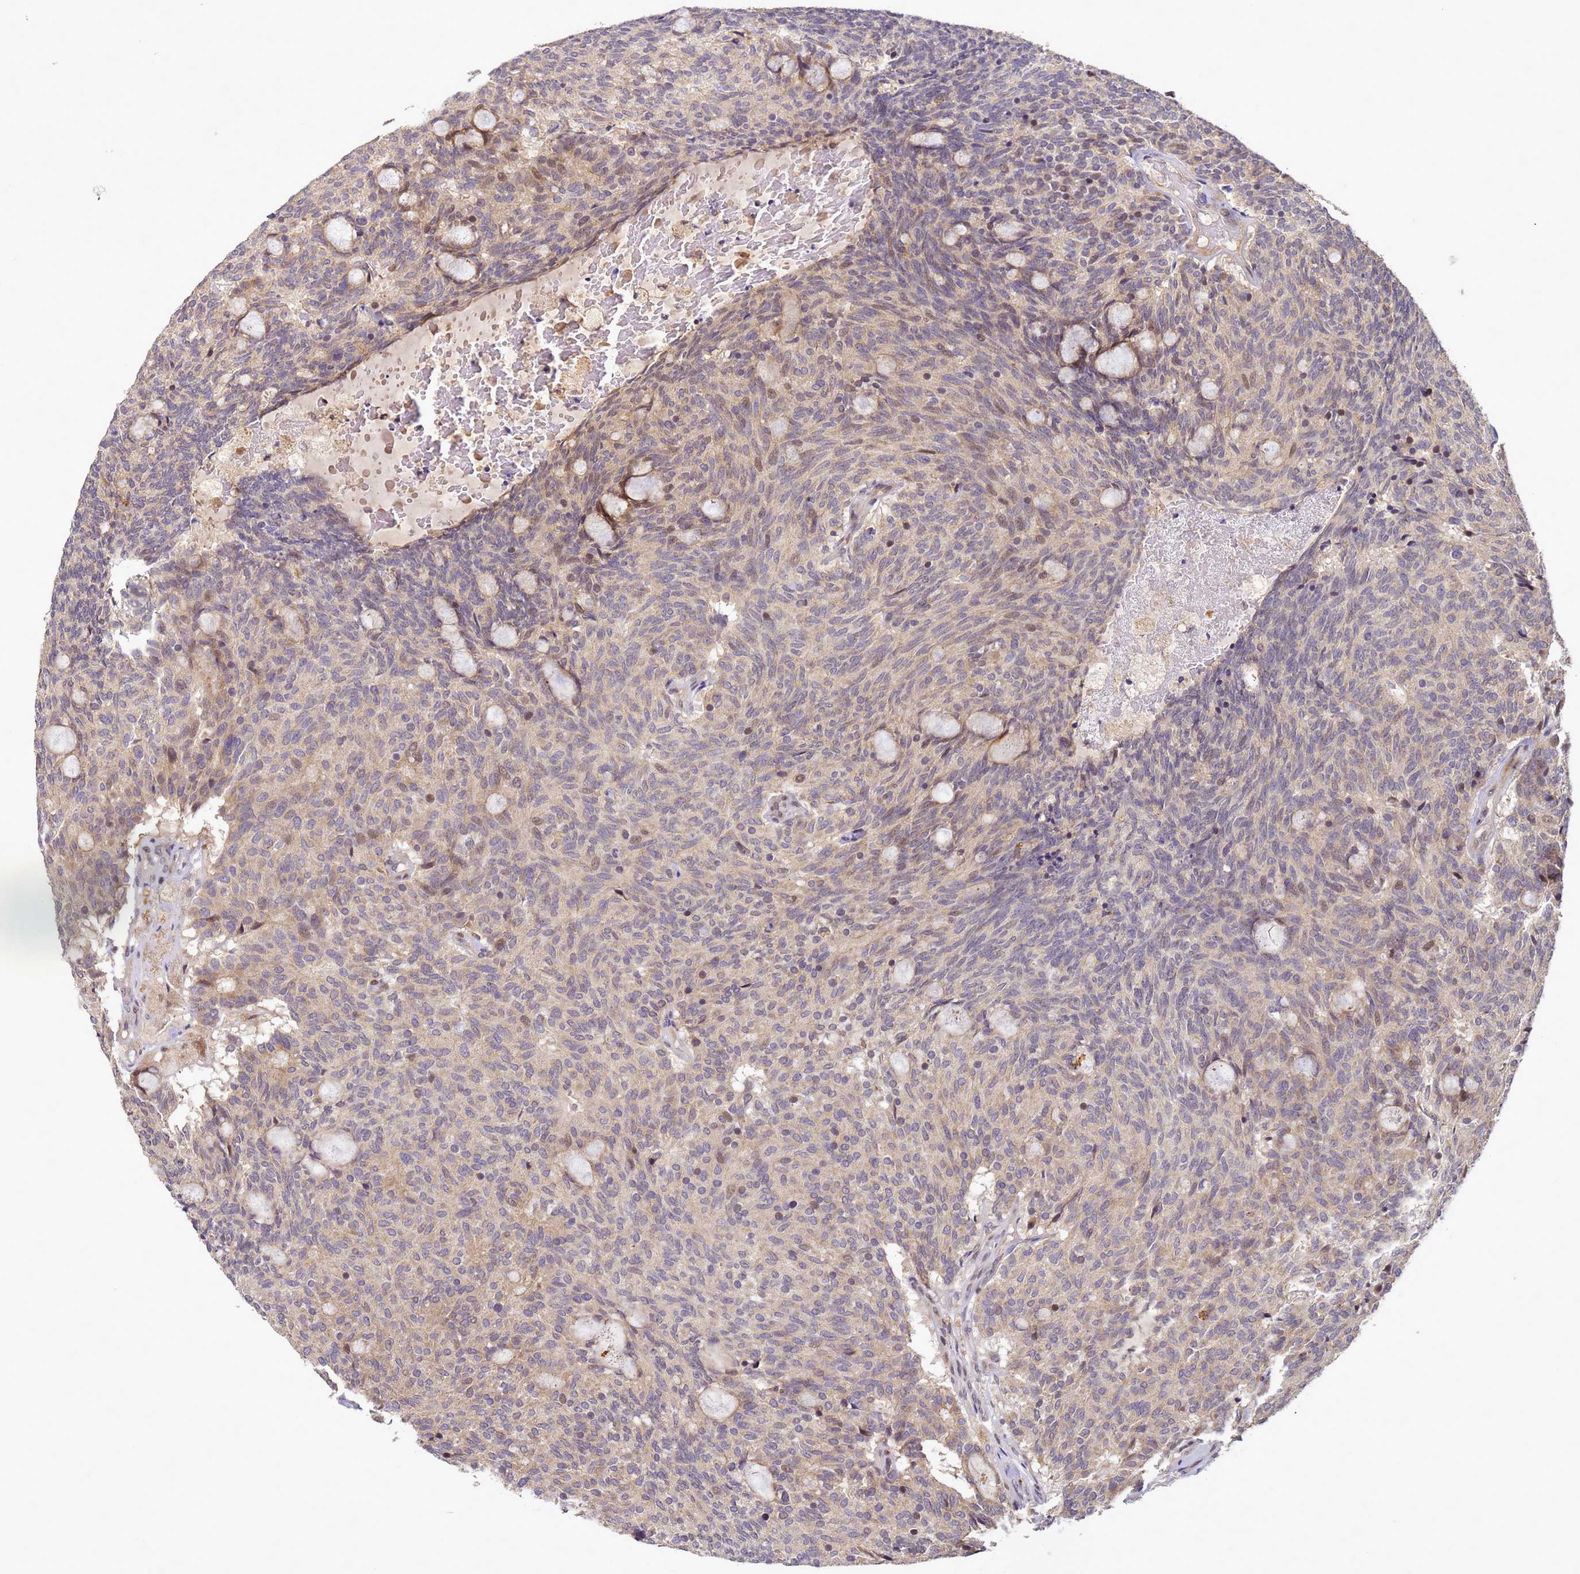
{"staining": {"intensity": "moderate", "quantity": "<25%", "location": "cytoplasmic/membranous,nuclear"}, "tissue": "carcinoid", "cell_type": "Tumor cells", "image_type": "cancer", "snomed": [{"axis": "morphology", "description": "Carcinoid, malignant, NOS"}, {"axis": "topography", "description": "Pancreas"}], "caption": "DAB (3,3'-diaminobenzidine) immunohistochemical staining of human carcinoid exhibits moderate cytoplasmic/membranous and nuclear protein staining in about <25% of tumor cells.", "gene": "TMEM74B", "patient": {"sex": "female", "age": 54}}